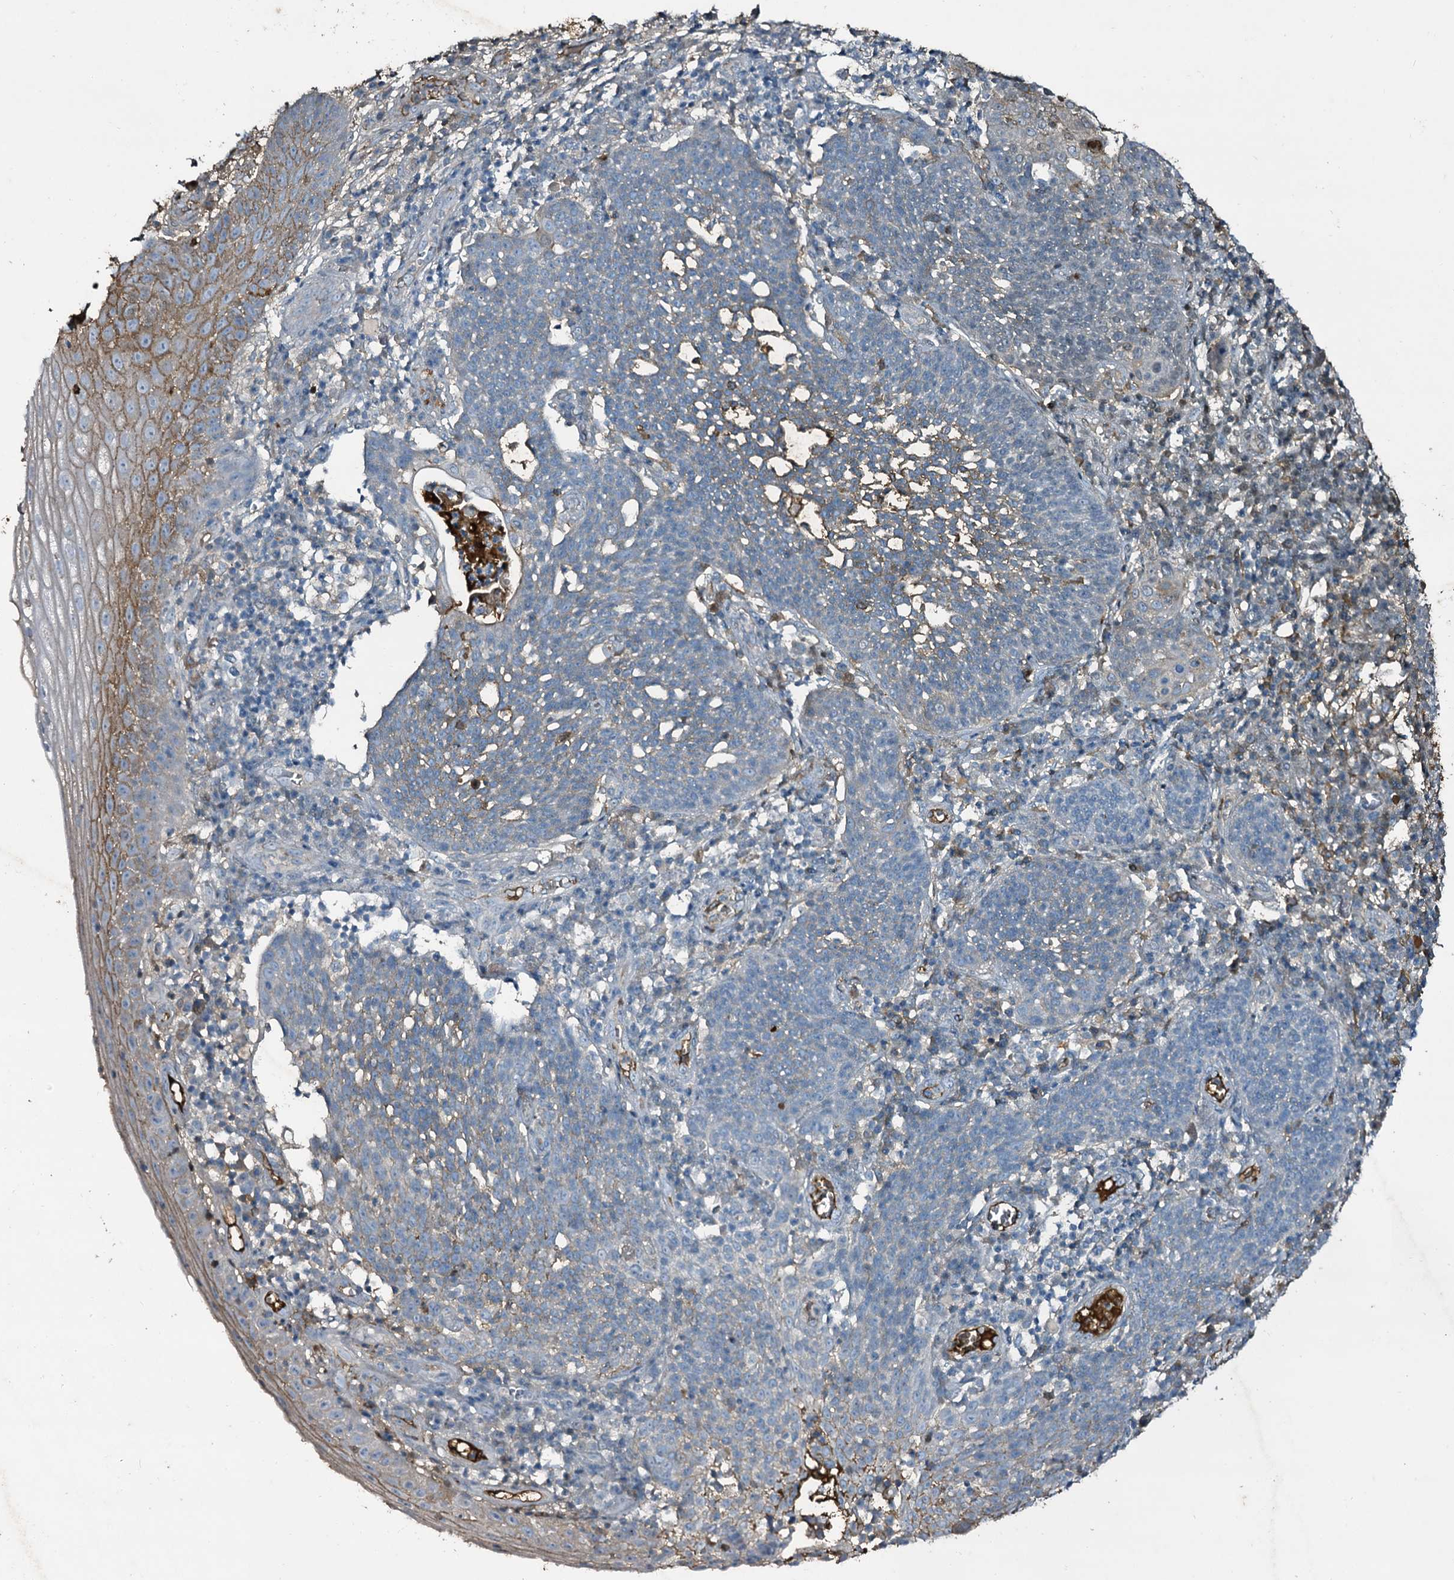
{"staining": {"intensity": "weak", "quantity": "25%-75%", "location": "cytoplasmic/membranous"}, "tissue": "cervical cancer", "cell_type": "Tumor cells", "image_type": "cancer", "snomed": [{"axis": "morphology", "description": "Squamous cell carcinoma, NOS"}, {"axis": "topography", "description": "Cervix"}], "caption": "Immunohistochemical staining of human cervical cancer reveals weak cytoplasmic/membranous protein staining in approximately 25%-75% of tumor cells.", "gene": "EDN1", "patient": {"sex": "female", "age": 34}}